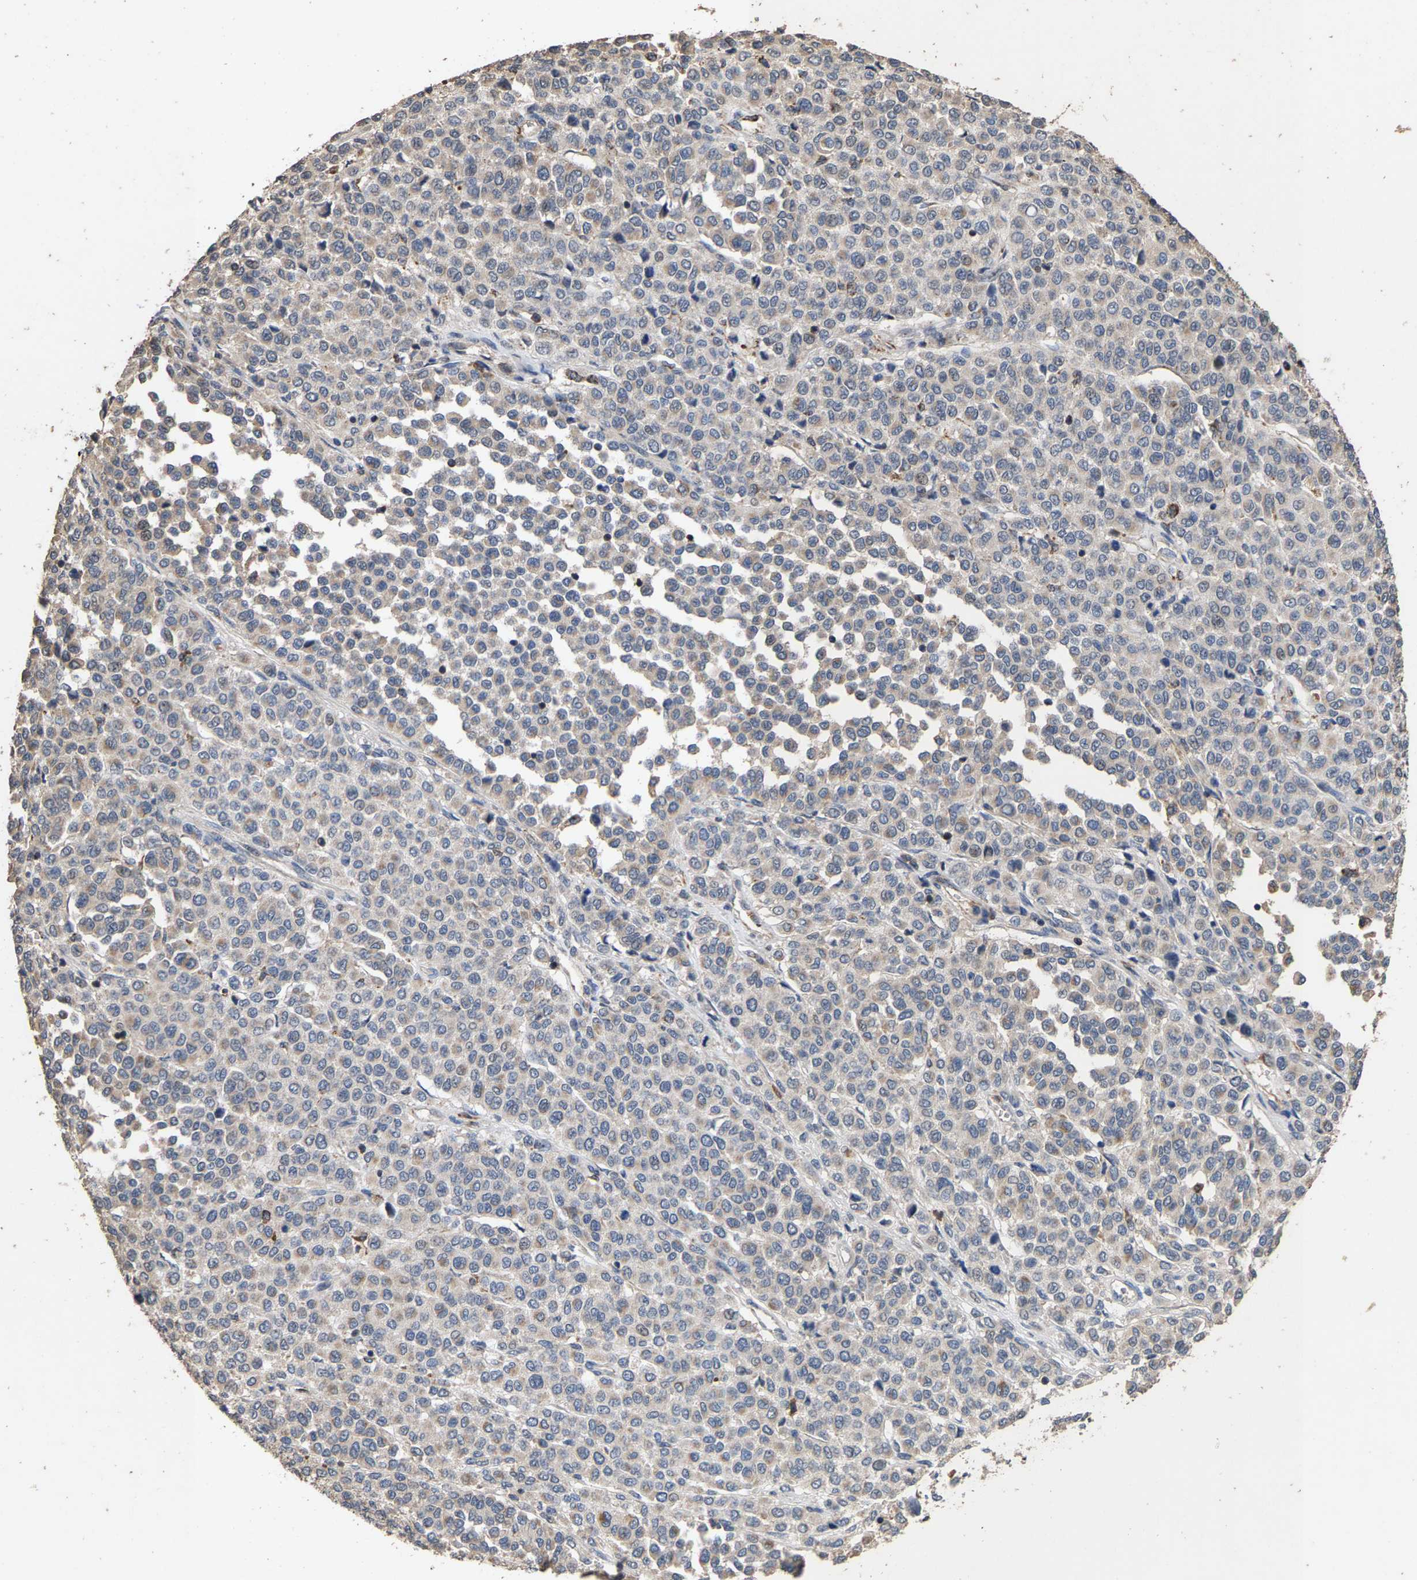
{"staining": {"intensity": "negative", "quantity": "none", "location": "none"}, "tissue": "melanoma", "cell_type": "Tumor cells", "image_type": "cancer", "snomed": [{"axis": "morphology", "description": "Malignant melanoma, Metastatic site"}, {"axis": "topography", "description": "Pancreas"}], "caption": "A micrograph of human melanoma is negative for staining in tumor cells.", "gene": "TDRKH", "patient": {"sex": "female", "age": 30}}